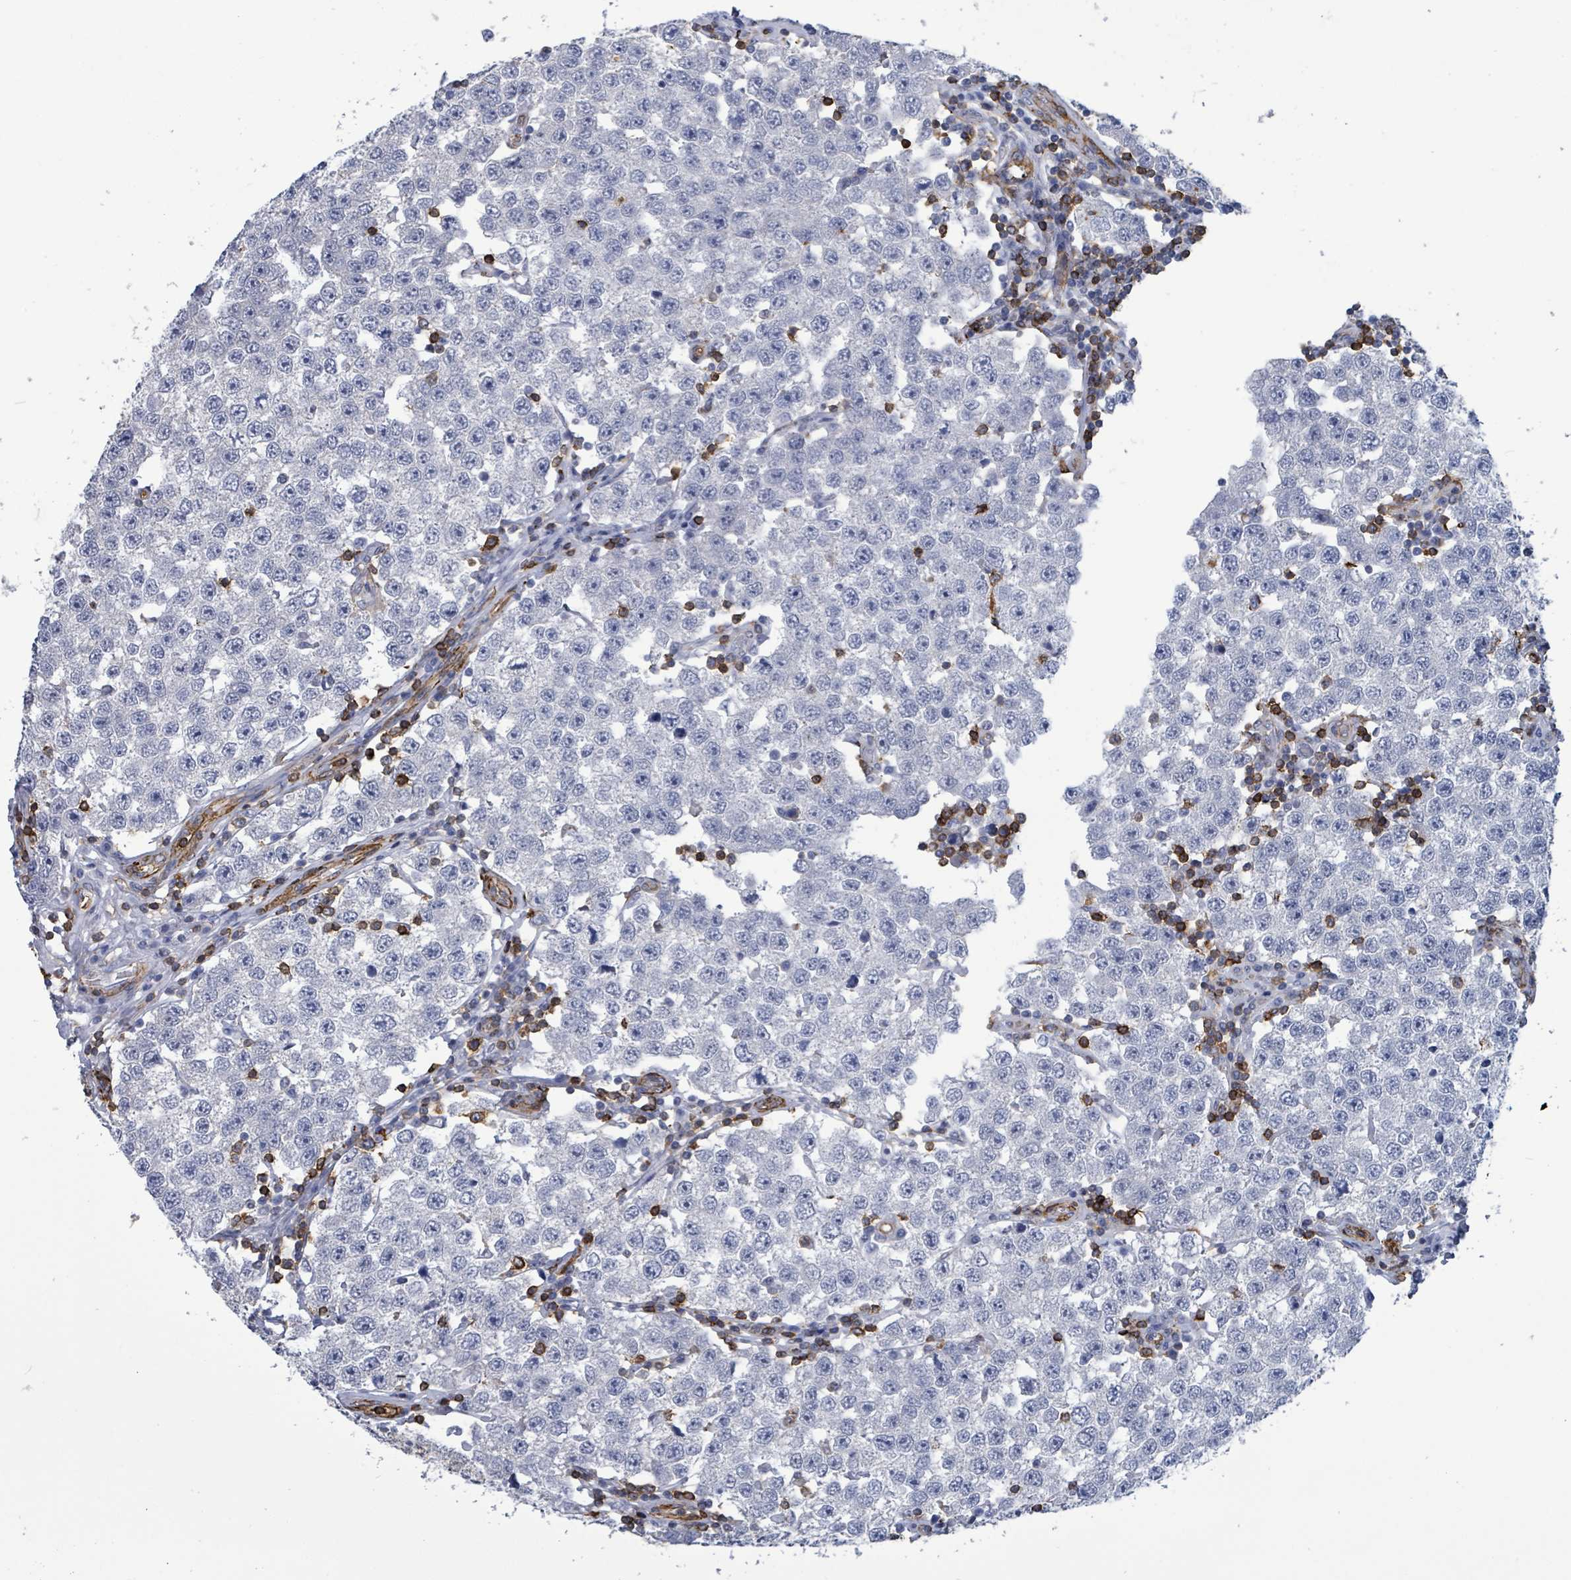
{"staining": {"intensity": "negative", "quantity": "none", "location": "none"}, "tissue": "testis cancer", "cell_type": "Tumor cells", "image_type": "cancer", "snomed": [{"axis": "morphology", "description": "Seminoma, NOS"}, {"axis": "topography", "description": "Testis"}], "caption": "Testis cancer (seminoma) stained for a protein using IHC displays no positivity tumor cells.", "gene": "PRKRIP1", "patient": {"sex": "male", "age": 34}}